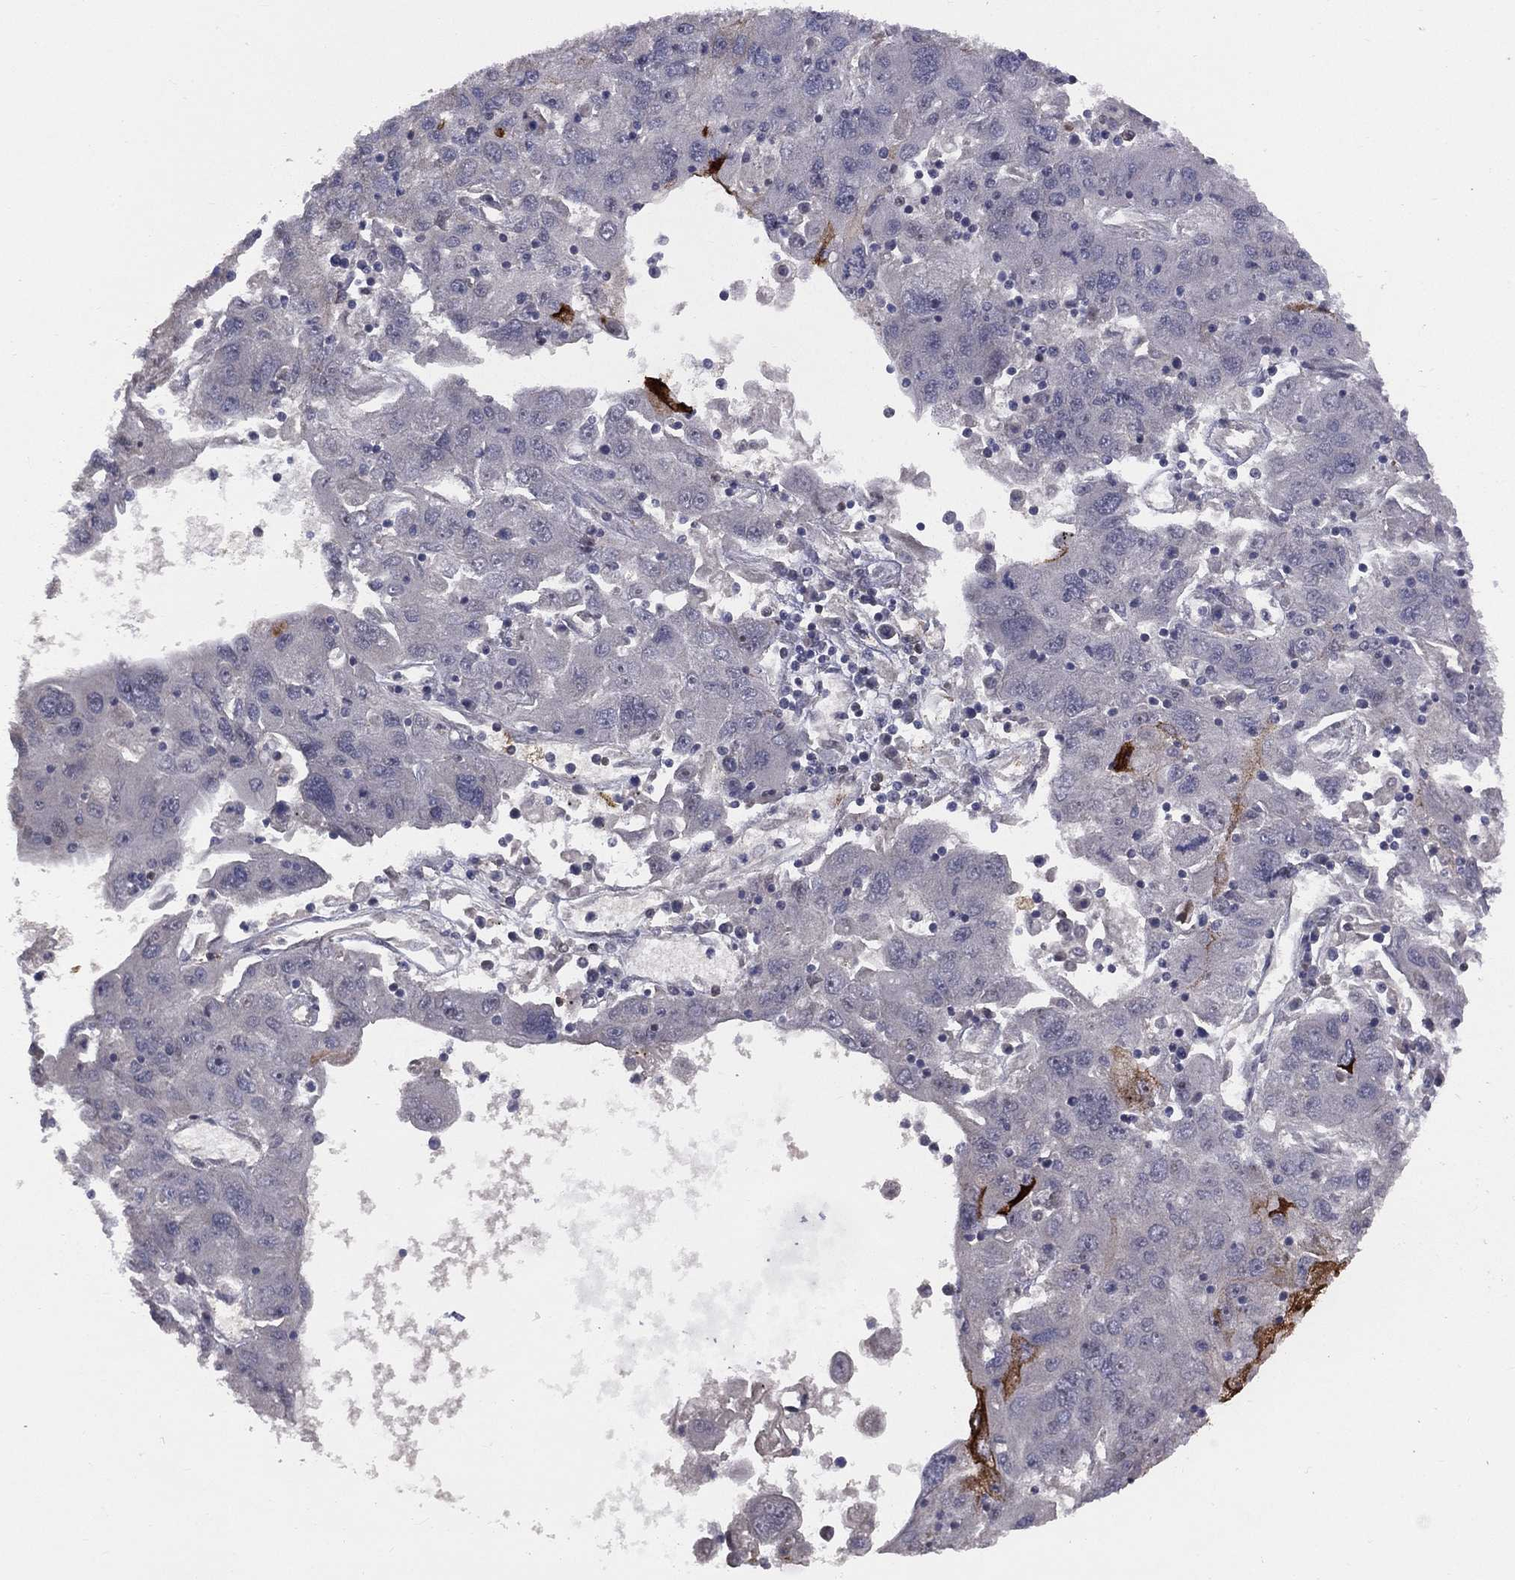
{"staining": {"intensity": "strong", "quantity": "<25%", "location": "cytoplasmic/membranous"}, "tissue": "stomach cancer", "cell_type": "Tumor cells", "image_type": "cancer", "snomed": [{"axis": "morphology", "description": "Adenocarcinoma, NOS"}, {"axis": "topography", "description": "Stomach"}], "caption": "IHC micrograph of neoplastic tissue: adenocarcinoma (stomach) stained using immunohistochemistry shows medium levels of strong protein expression localized specifically in the cytoplasmic/membranous of tumor cells, appearing as a cytoplasmic/membranous brown color.", "gene": "DMKN", "patient": {"sex": "male", "age": 56}}